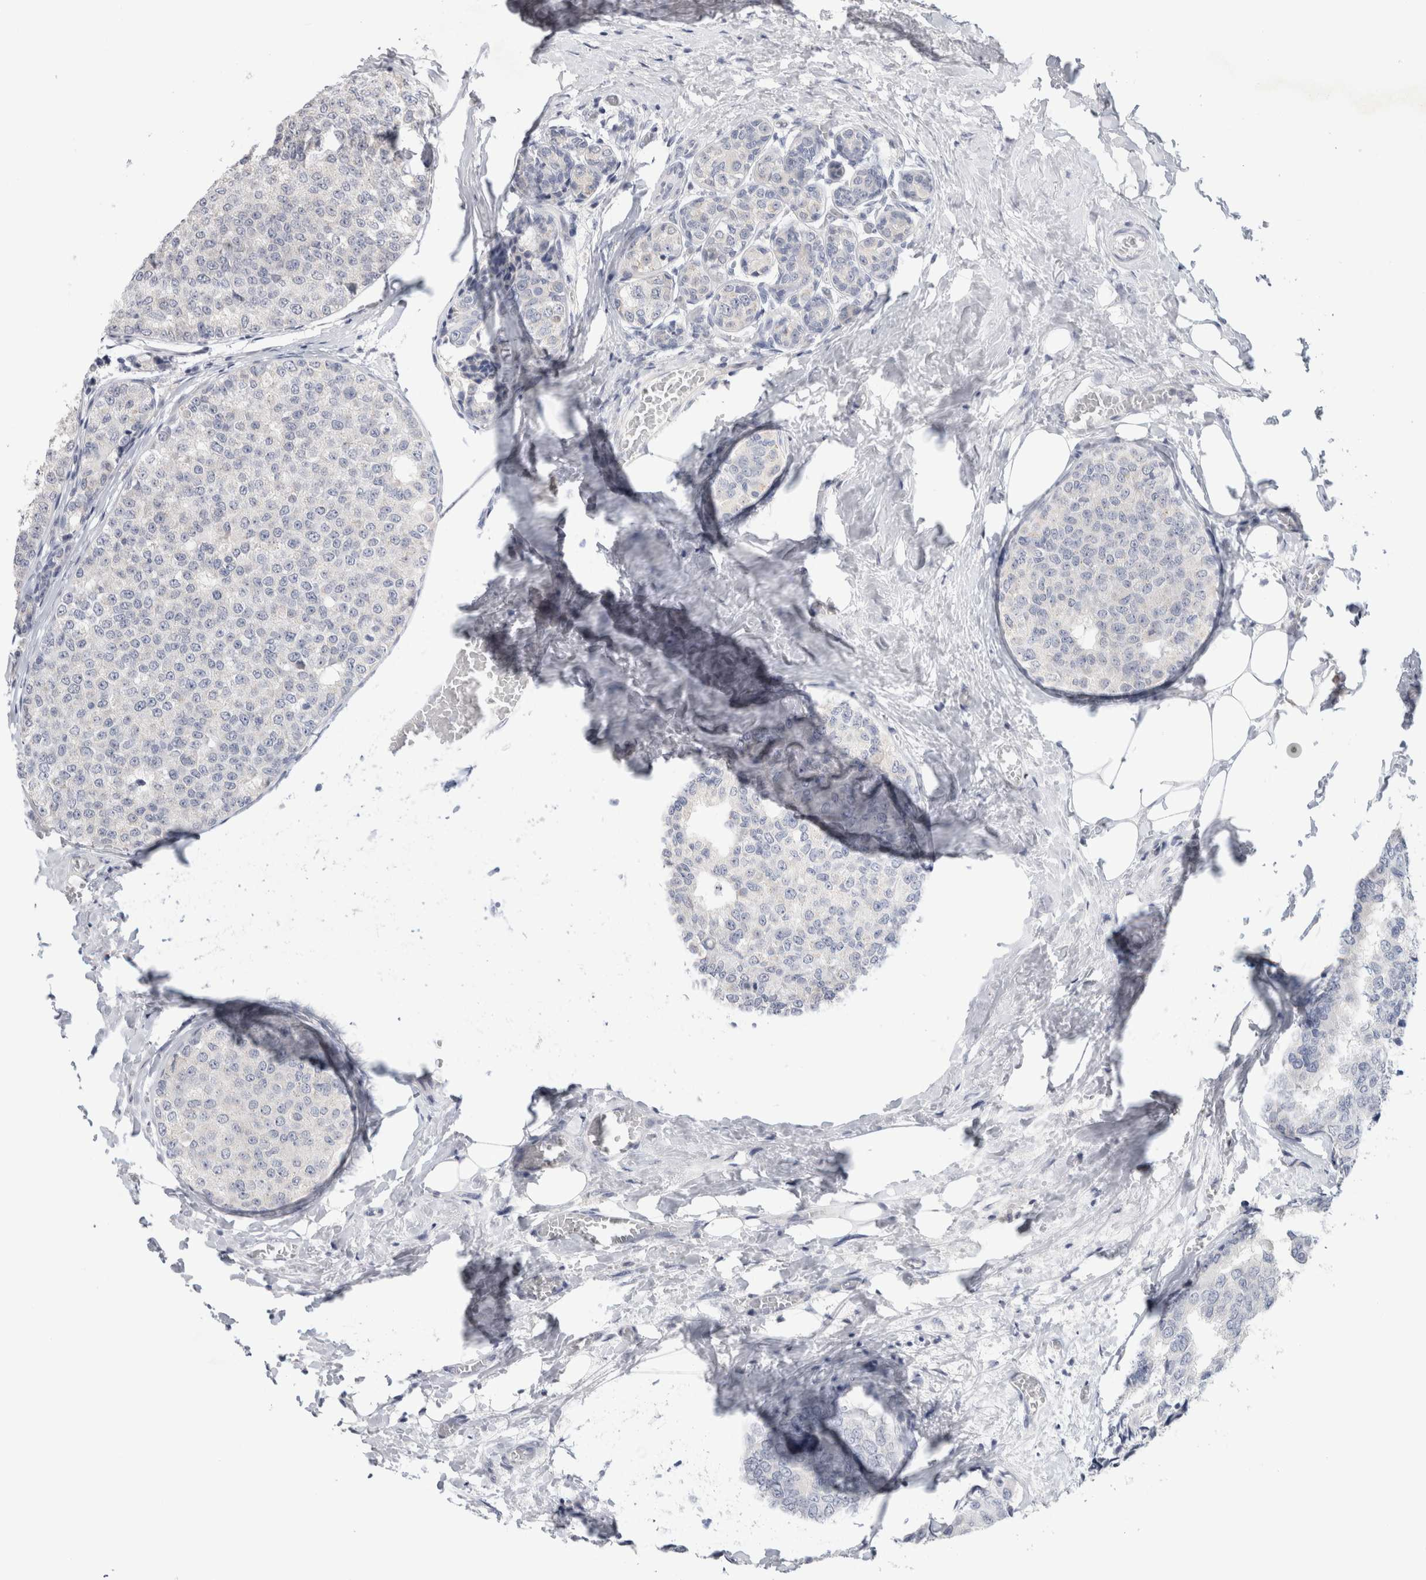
{"staining": {"intensity": "negative", "quantity": "none", "location": "none"}, "tissue": "breast cancer", "cell_type": "Tumor cells", "image_type": "cancer", "snomed": [{"axis": "morphology", "description": "Normal tissue, NOS"}, {"axis": "morphology", "description": "Duct carcinoma"}, {"axis": "topography", "description": "Breast"}], "caption": "IHC of human breast cancer (intraductal carcinoma) shows no positivity in tumor cells.", "gene": "TONSL", "patient": {"sex": "female", "age": 43}}